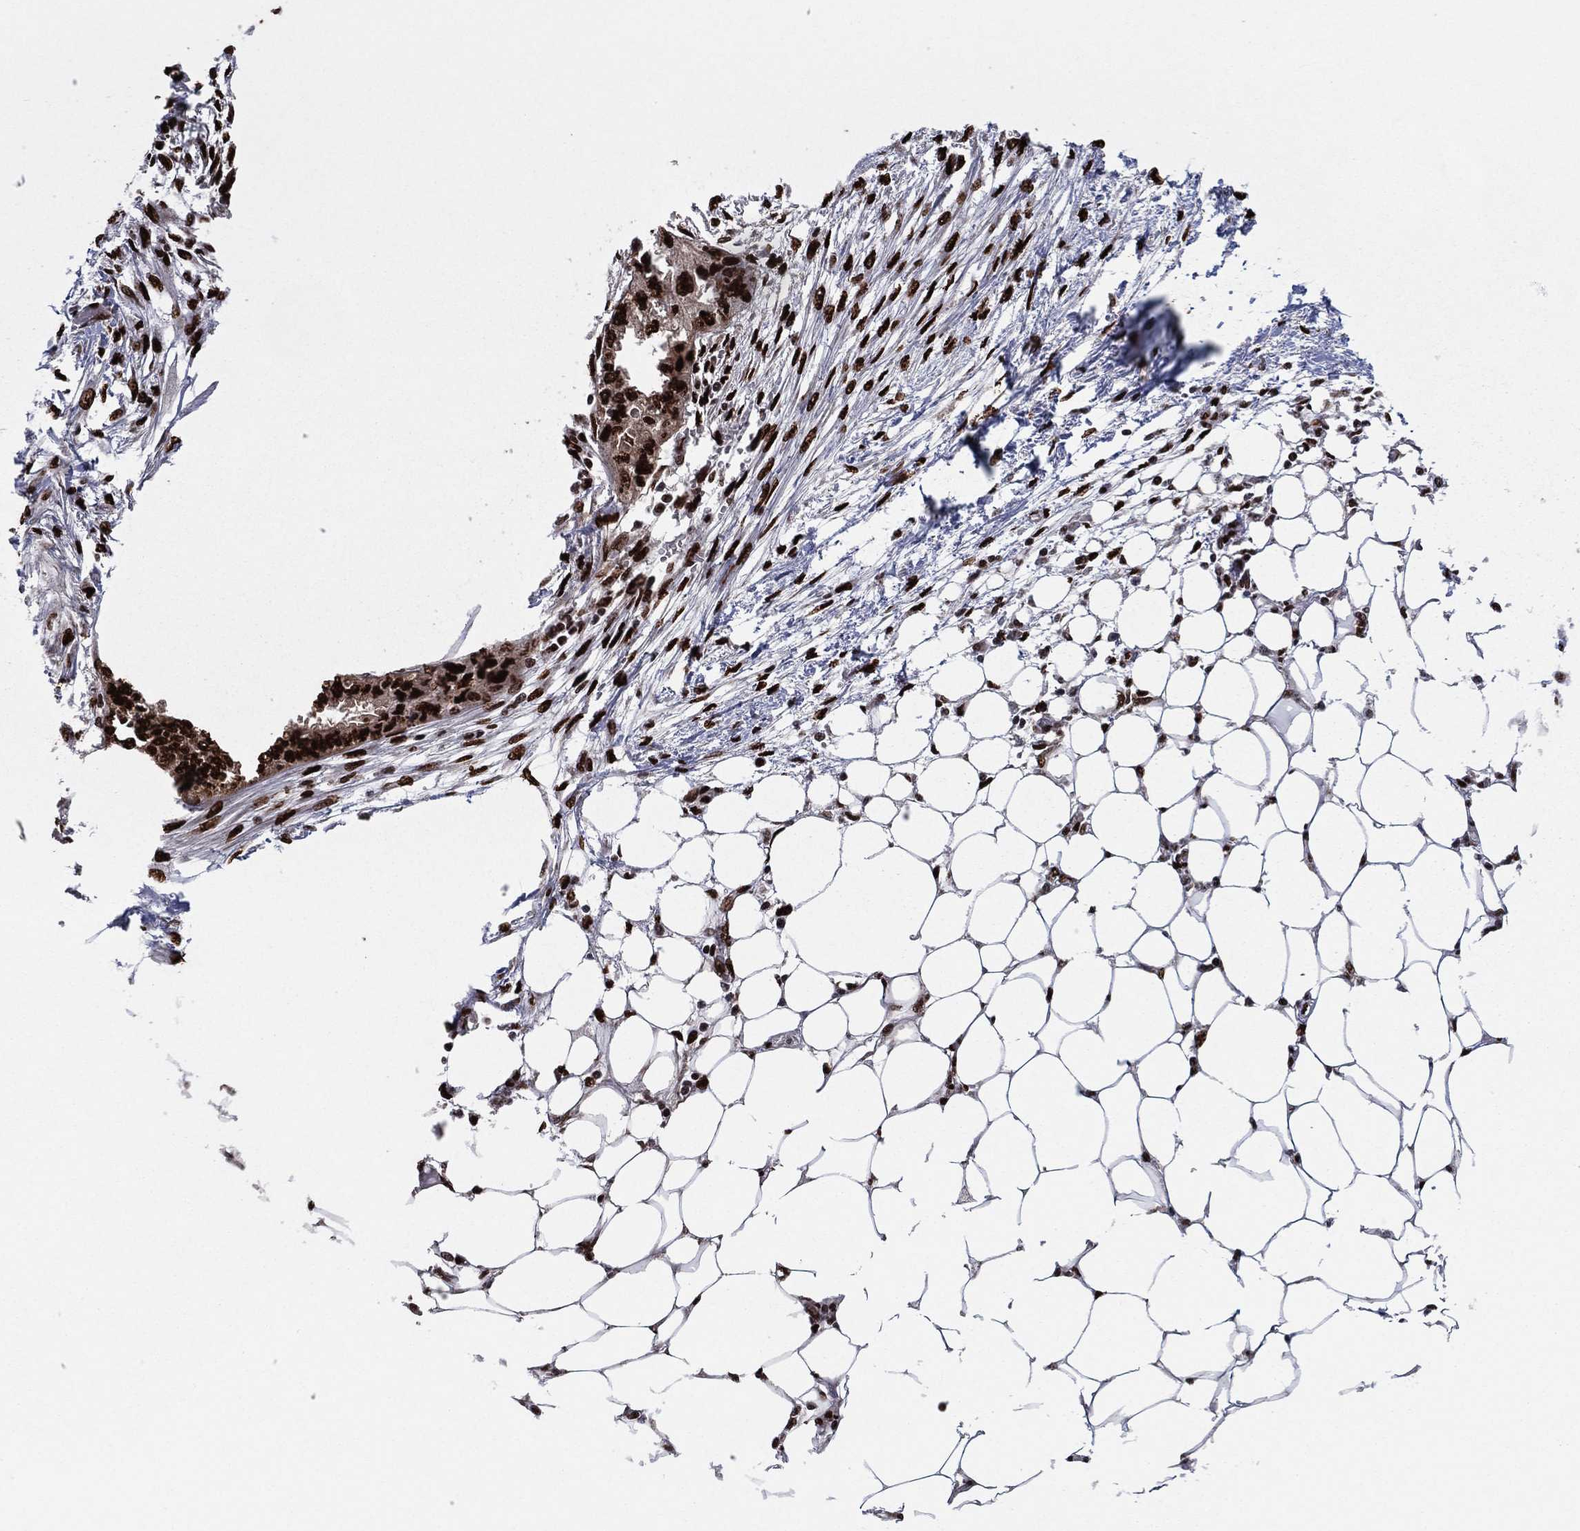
{"staining": {"intensity": "strong", "quantity": ">75%", "location": "nuclear"}, "tissue": "endometrial cancer", "cell_type": "Tumor cells", "image_type": "cancer", "snomed": [{"axis": "morphology", "description": "Adenocarcinoma, NOS"}, {"axis": "morphology", "description": "Adenocarcinoma, metastatic, NOS"}, {"axis": "topography", "description": "Adipose tissue"}, {"axis": "topography", "description": "Endometrium"}], "caption": "Brown immunohistochemical staining in human adenocarcinoma (endometrial) demonstrates strong nuclear staining in about >75% of tumor cells.", "gene": "TP53BP1", "patient": {"sex": "female", "age": 67}}